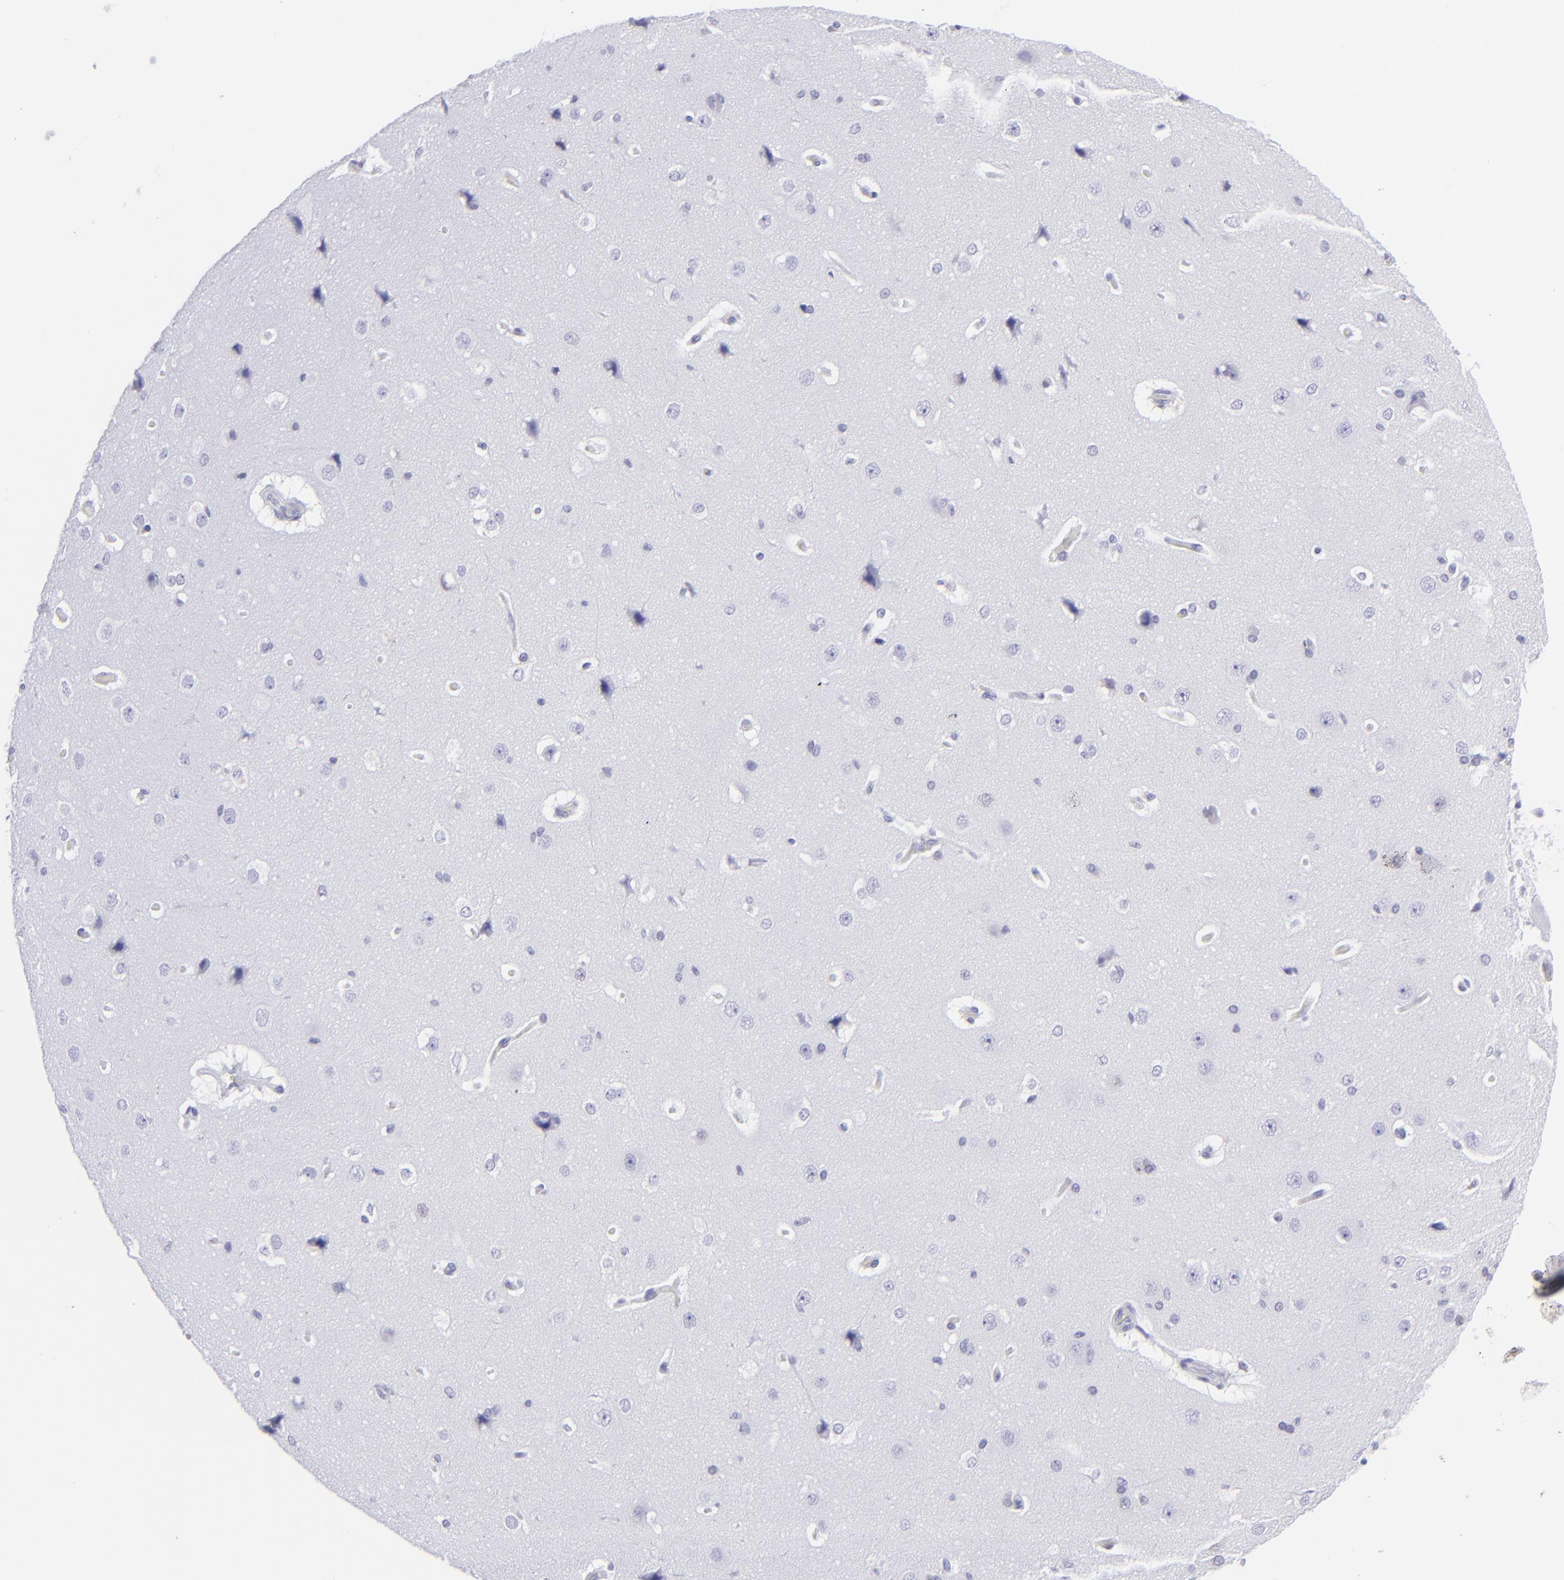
{"staining": {"intensity": "negative", "quantity": "none", "location": "none"}, "tissue": "cerebral cortex", "cell_type": "Endothelial cells", "image_type": "normal", "snomed": [{"axis": "morphology", "description": "Normal tissue, NOS"}, {"axis": "topography", "description": "Cerebral cortex"}], "caption": "High magnification brightfield microscopy of benign cerebral cortex stained with DAB (brown) and counterstained with hematoxylin (blue): endothelial cells show no significant positivity. Nuclei are stained in blue.", "gene": "MITF", "patient": {"sex": "female", "age": 45}}